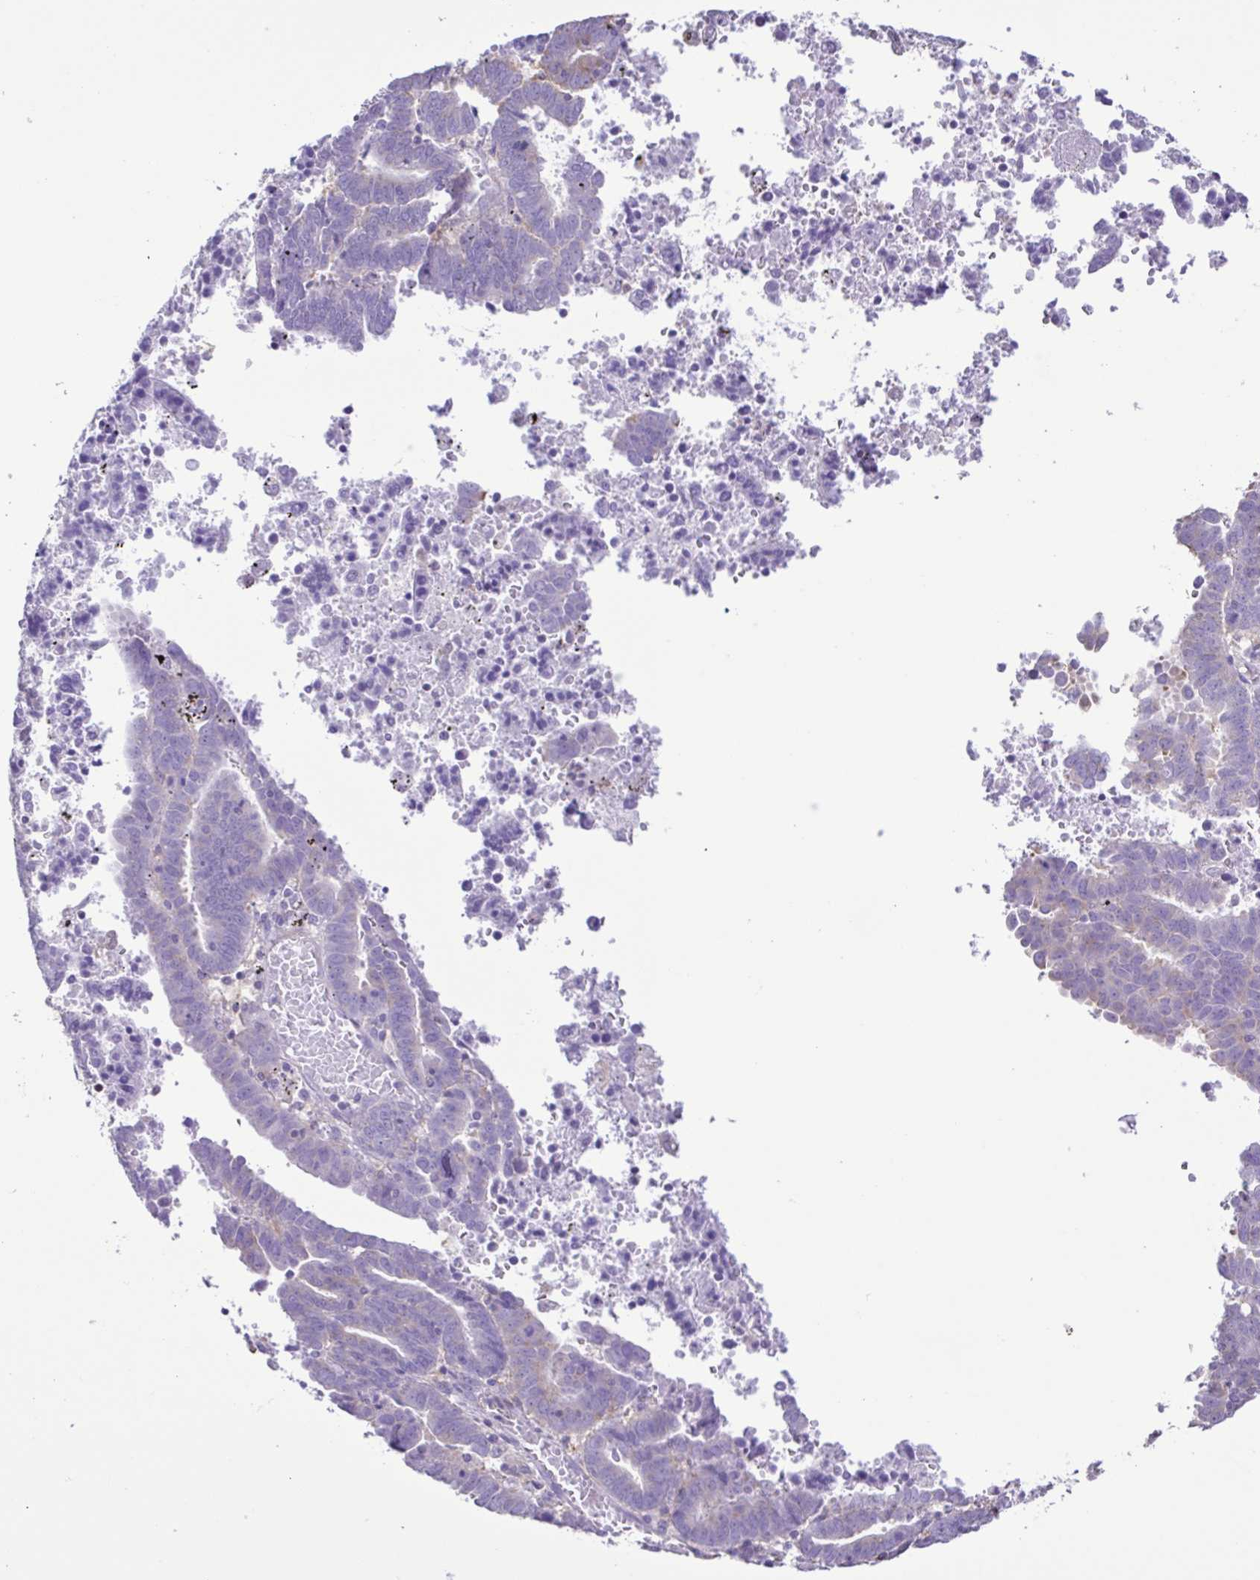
{"staining": {"intensity": "negative", "quantity": "none", "location": "none"}, "tissue": "endometrial cancer", "cell_type": "Tumor cells", "image_type": "cancer", "snomed": [{"axis": "morphology", "description": "Adenocarcinoma, NOS"}, {"axis": "topography", "description": "Uterus"}], "caption": "Immunohistochemistry (IHC) of endometrial cancer (adenocarcinoma) displays no positivity in tumor cells. (DAB (3,3'-diaminobenzidine) immunohistochemistry (IHC), high magnification).", "gene": "CYP17A1", "patient": {"sex": "female", "age": 83}}